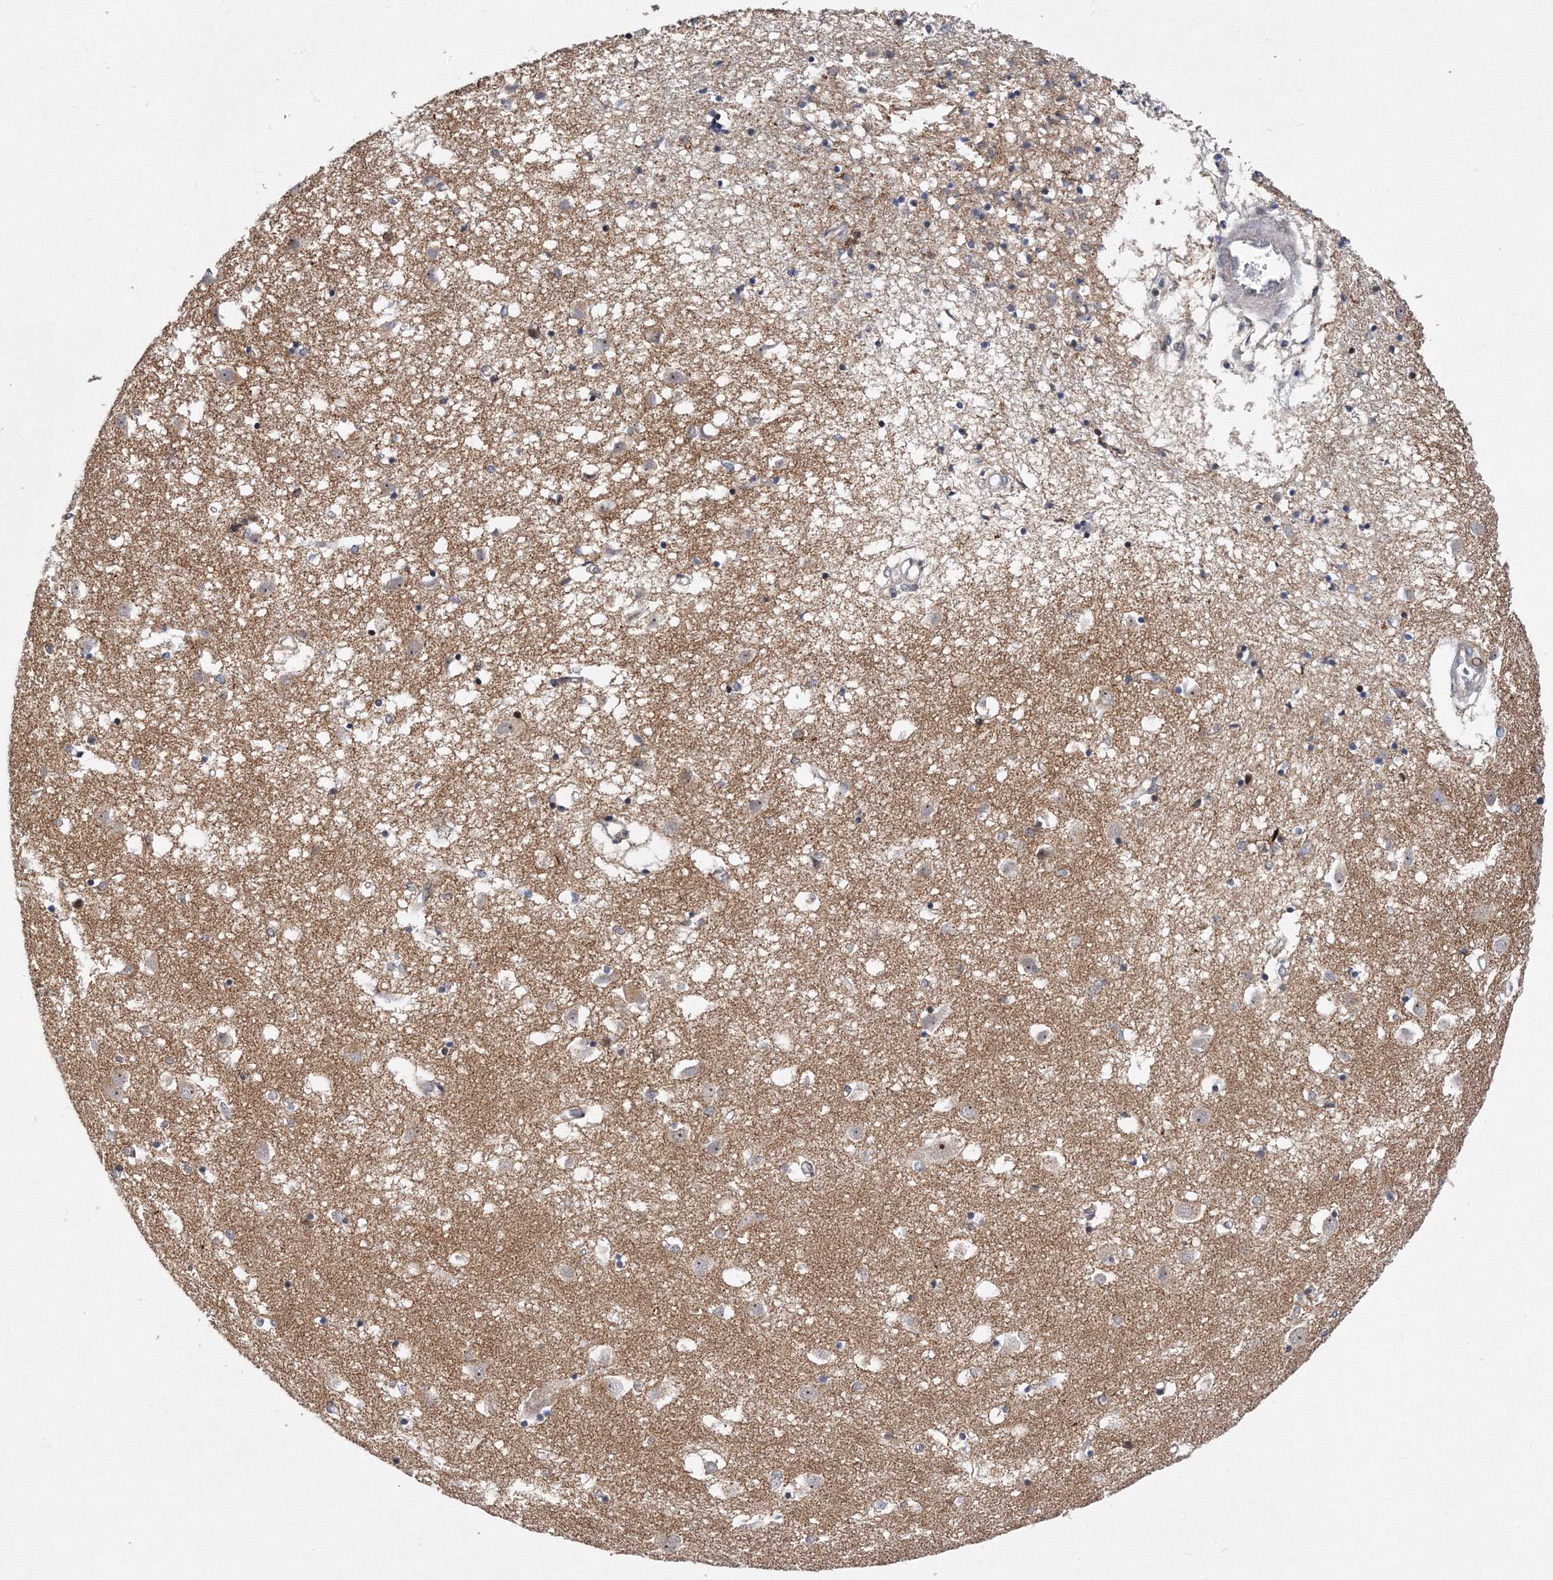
{"staining": {"intensity": "negative", "quantity": "none", "location": "none"}, "tissue": "caudate", "cell_type": "Glial cells", "image_type": "normal", "snomed": [{"axis": "morphology", "description": "Normal tissue, NOS"}, {"axis": "topography", "description": "Lateral ventricle wall"}], "caption": "DAB (3,3'-diaminobenzidine) immunohistochemical staining of unremarkable human caudate demonstrates no significant staining in glial cells. (DAB immunohistochemistry with hematoxylin counter stain).", "gene": "GPN1", "patient": {"sex": "male", "age": 70}}